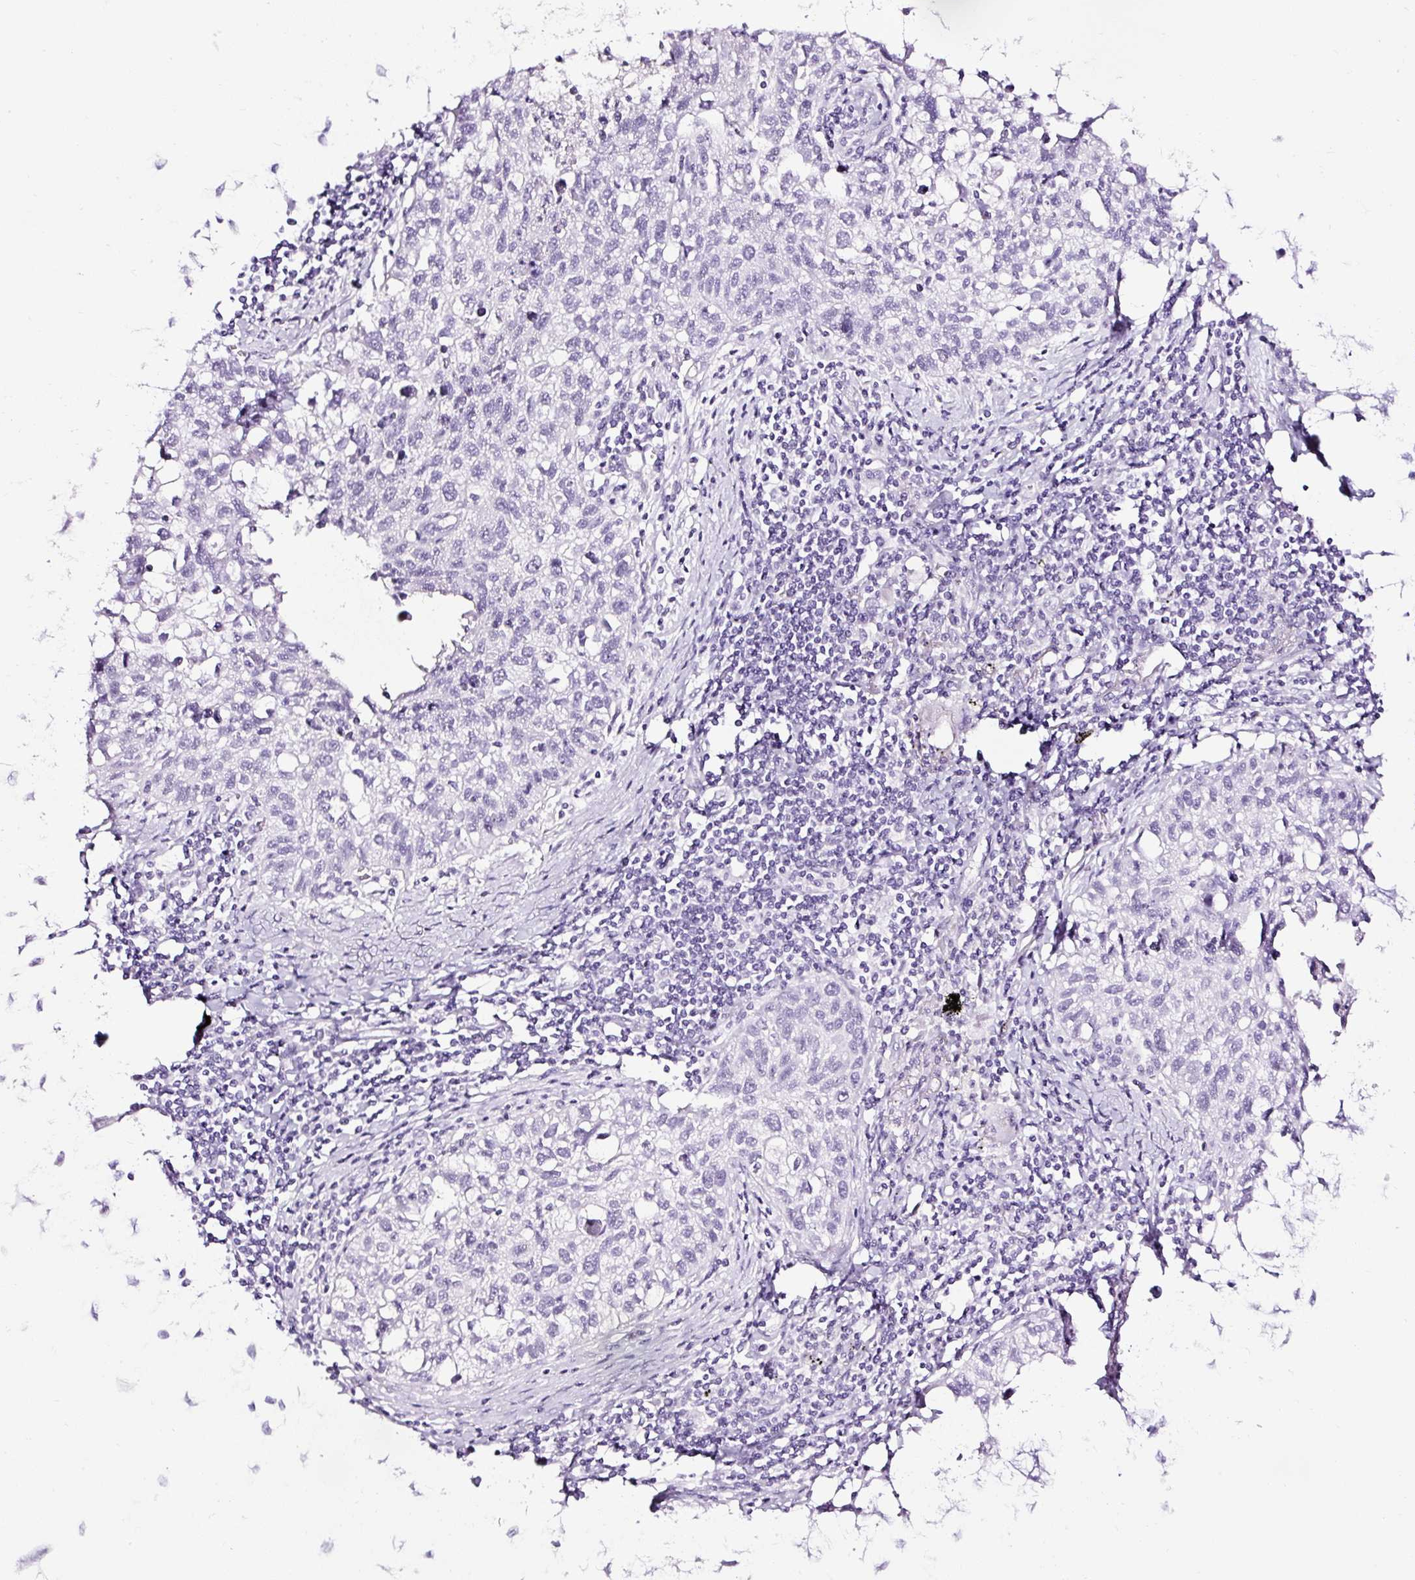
{"staining": {"intensity": "negative", "quantity": "none", "location": "none"}, "tissue": "lung cancer", "cell_type": "Tumor cells", "image_type": "cancer", "snomed": [{"axis": "morphology", "description": "Squamous cell carcinoma, NOS"}, {"axis": "topography", "description": "Lung"}], "caption": "There is no significant staining in tumor cells of lung squamous cell carcinoma.", "gene": "NPHS2", "patient": {"sex": "male", "age": 74}}